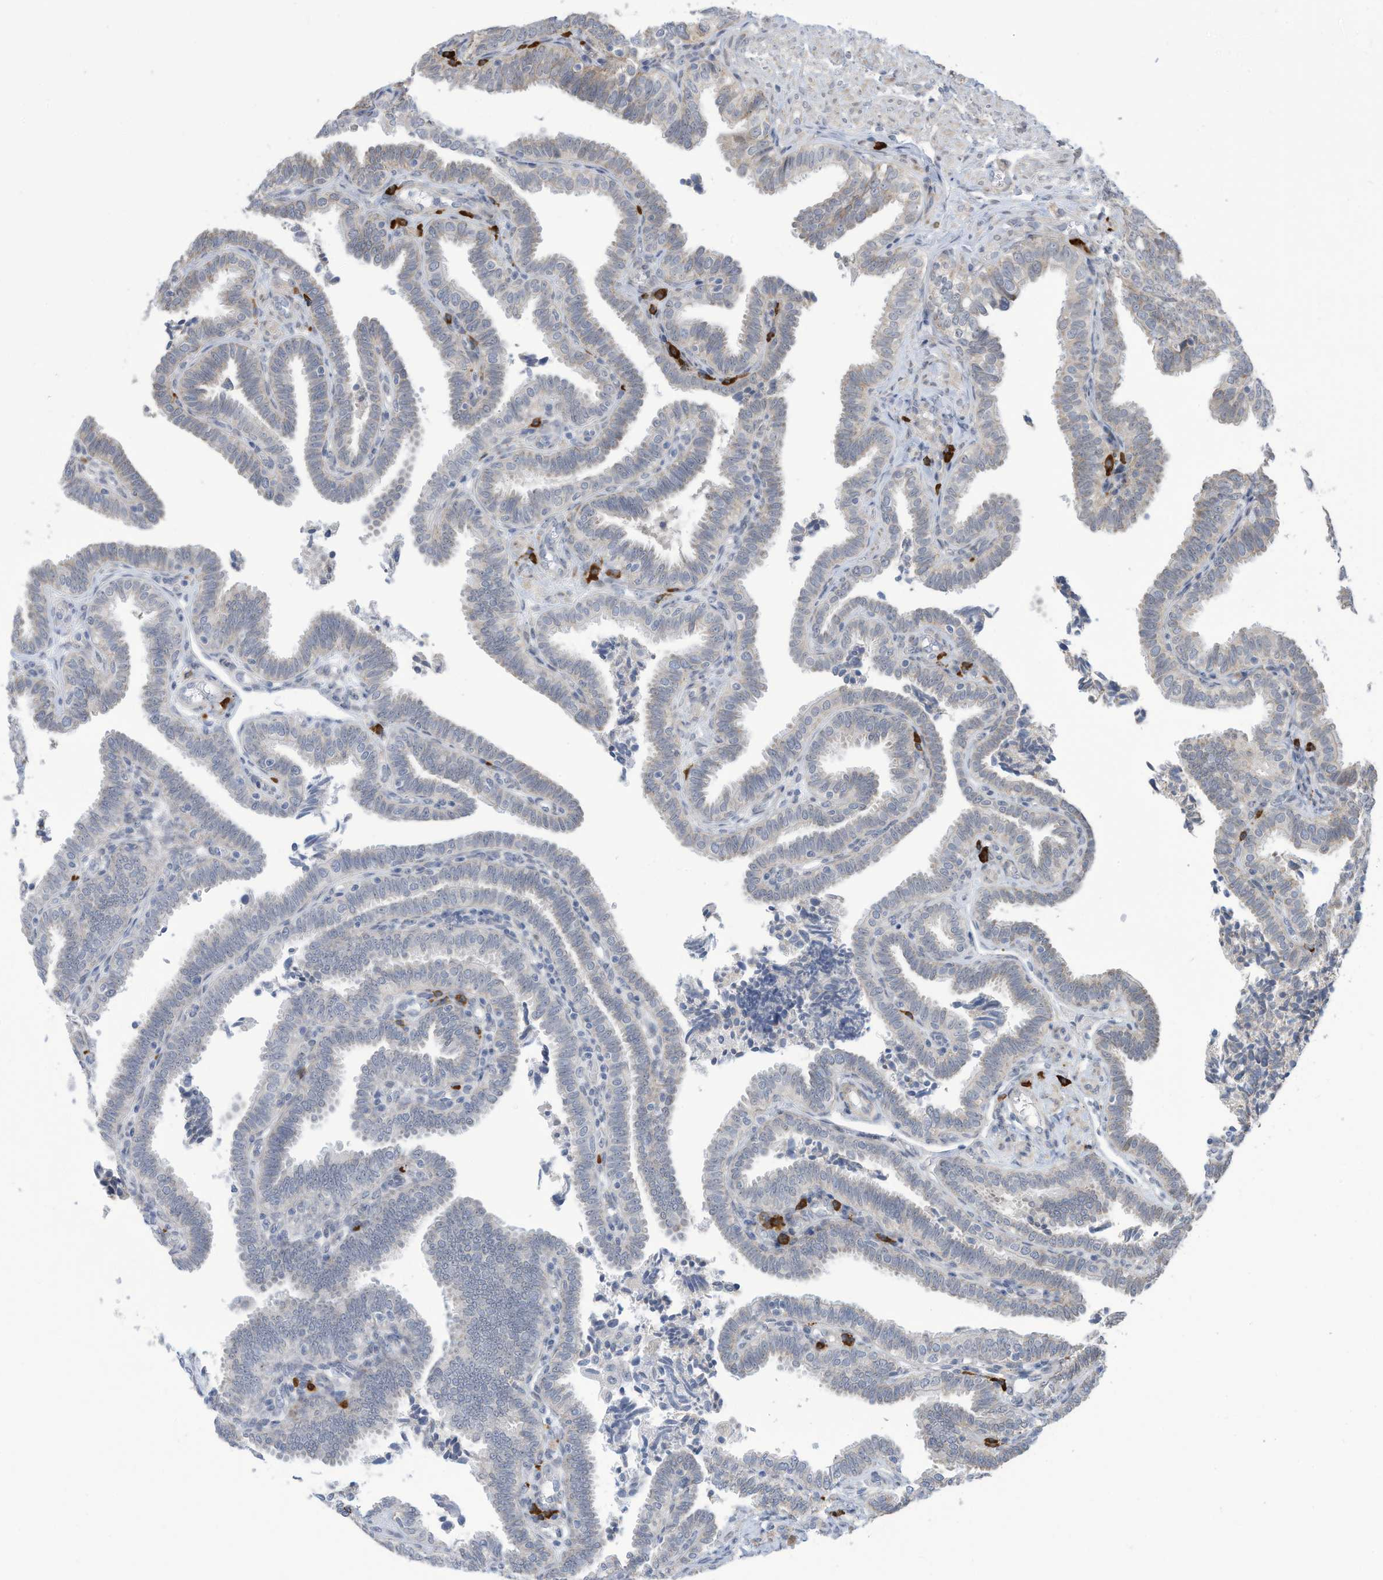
{"staining": {"intensity": "negative", "quantity": "none", "location": "none"}, "tissue": "fallopian tube", "cell_type": "Glandular cells", "image_type": "normal", "snomed": [{"axis": "morphology", "description": "Normal tissue, NOS"}, {"axis": "topography", "description": "Fallopian tube"}], "caption": "The micrograph displays no significant staining in glandular cells of fallopian tube. The staining is performed using DAB brown chromogen with nuclei counter-stained in using hematoxylin.", "gene": "ZNF292", "patient": {"sex": "female", "age": 39}}